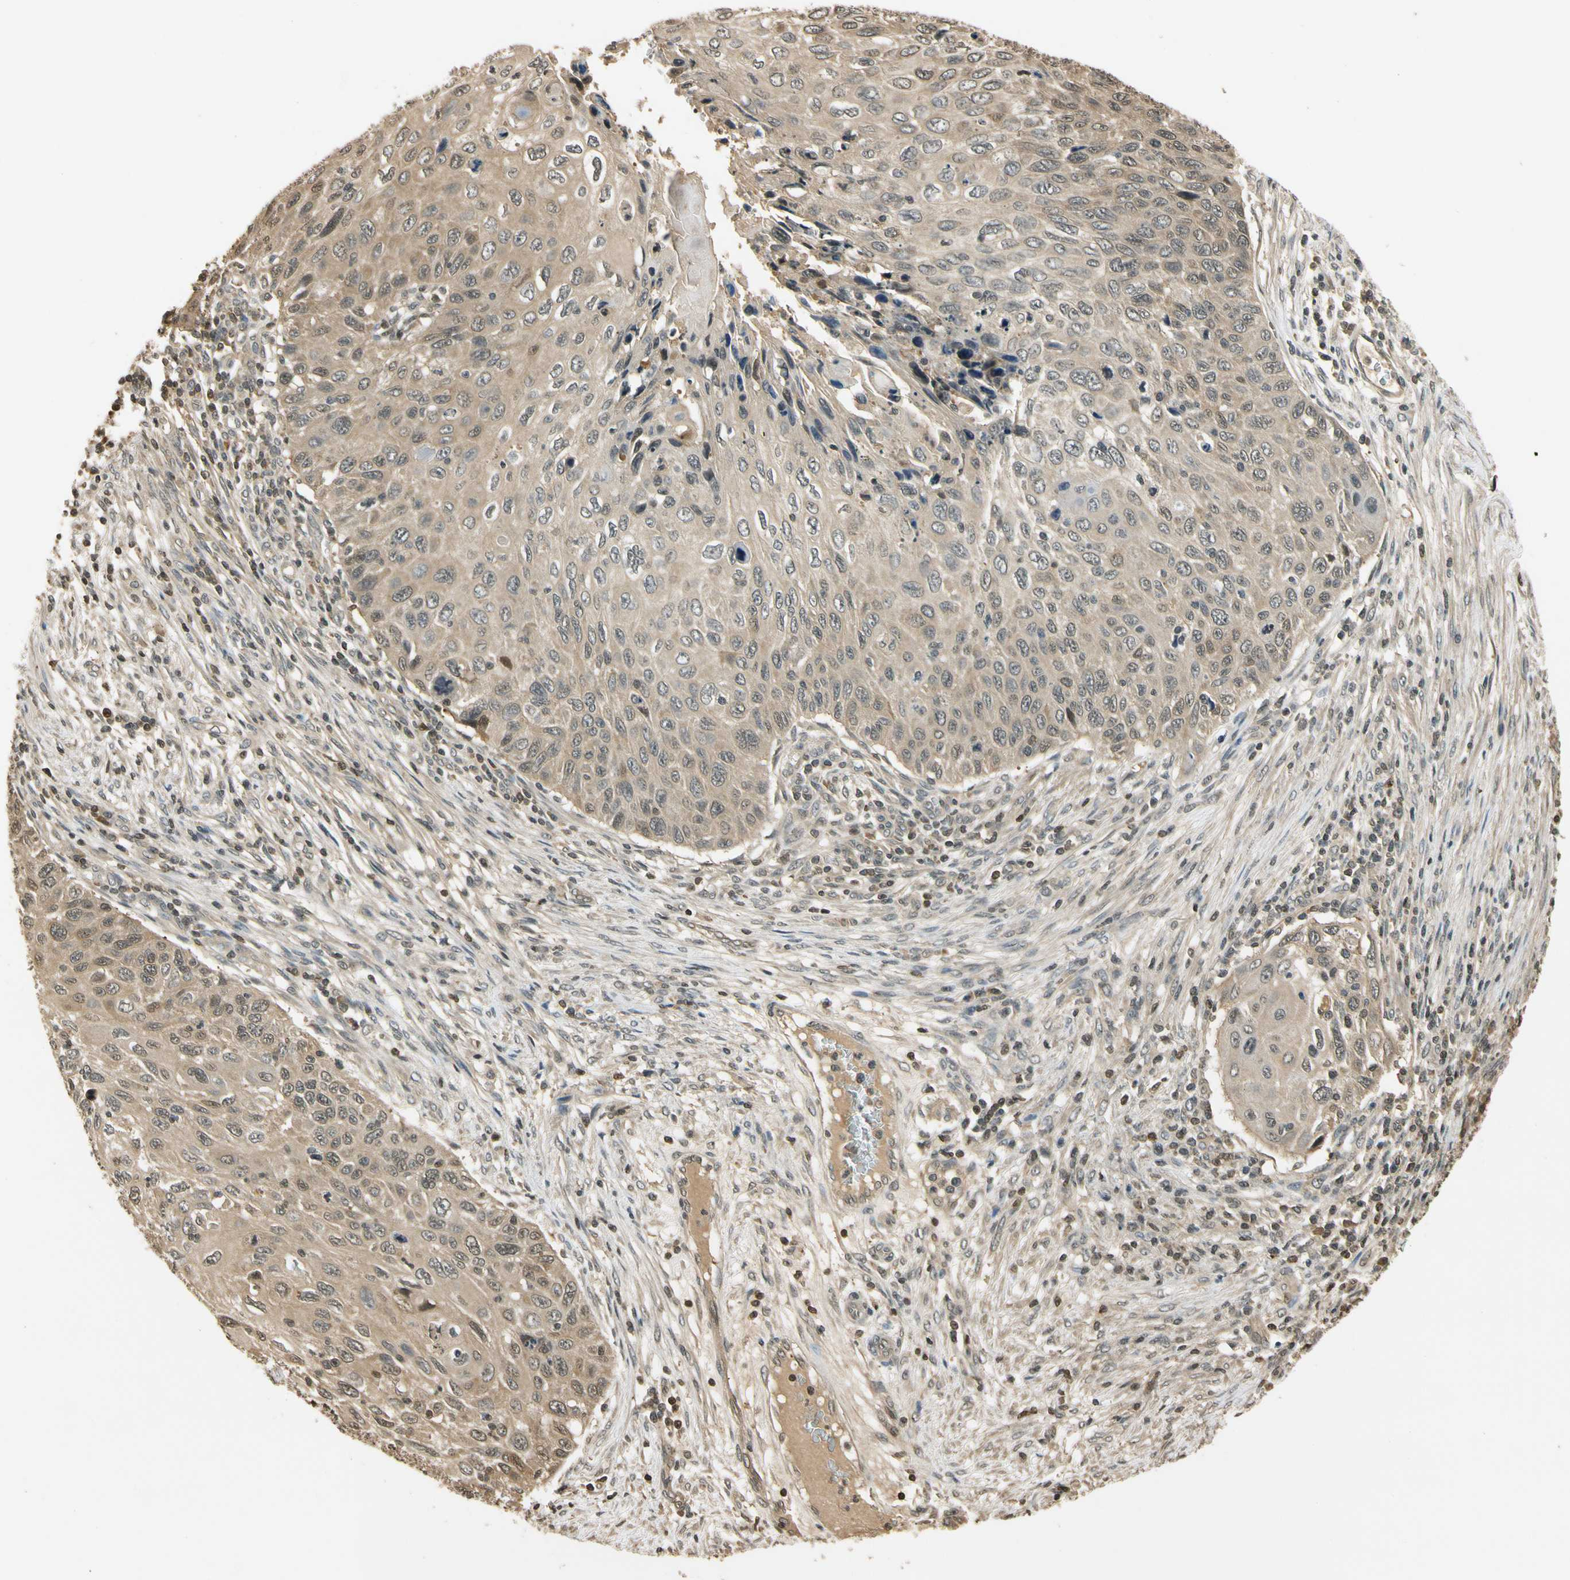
{"staining": {"intensity": "weak", "quantity": ">75%", "location": "cytoplasmic/membranous"}, "tissue": "cervical cancer", "cell_type": "Tumor cells", "image_type": "cancer", "snomed": [{"axis": "morphology", "description": "Squamous cell carcinoma, NOS"}, {"axis": "topography", "description": "Cervix"}], "caption": "Human squamous cell carcinoma (cervical) stained for a protein (brown) reveals weak cytoplasmic/membranous positive positivity in approximately >75% of tumor cells.", "gene": "SOD1", "patient": {"sex": "female", "age": 70}}